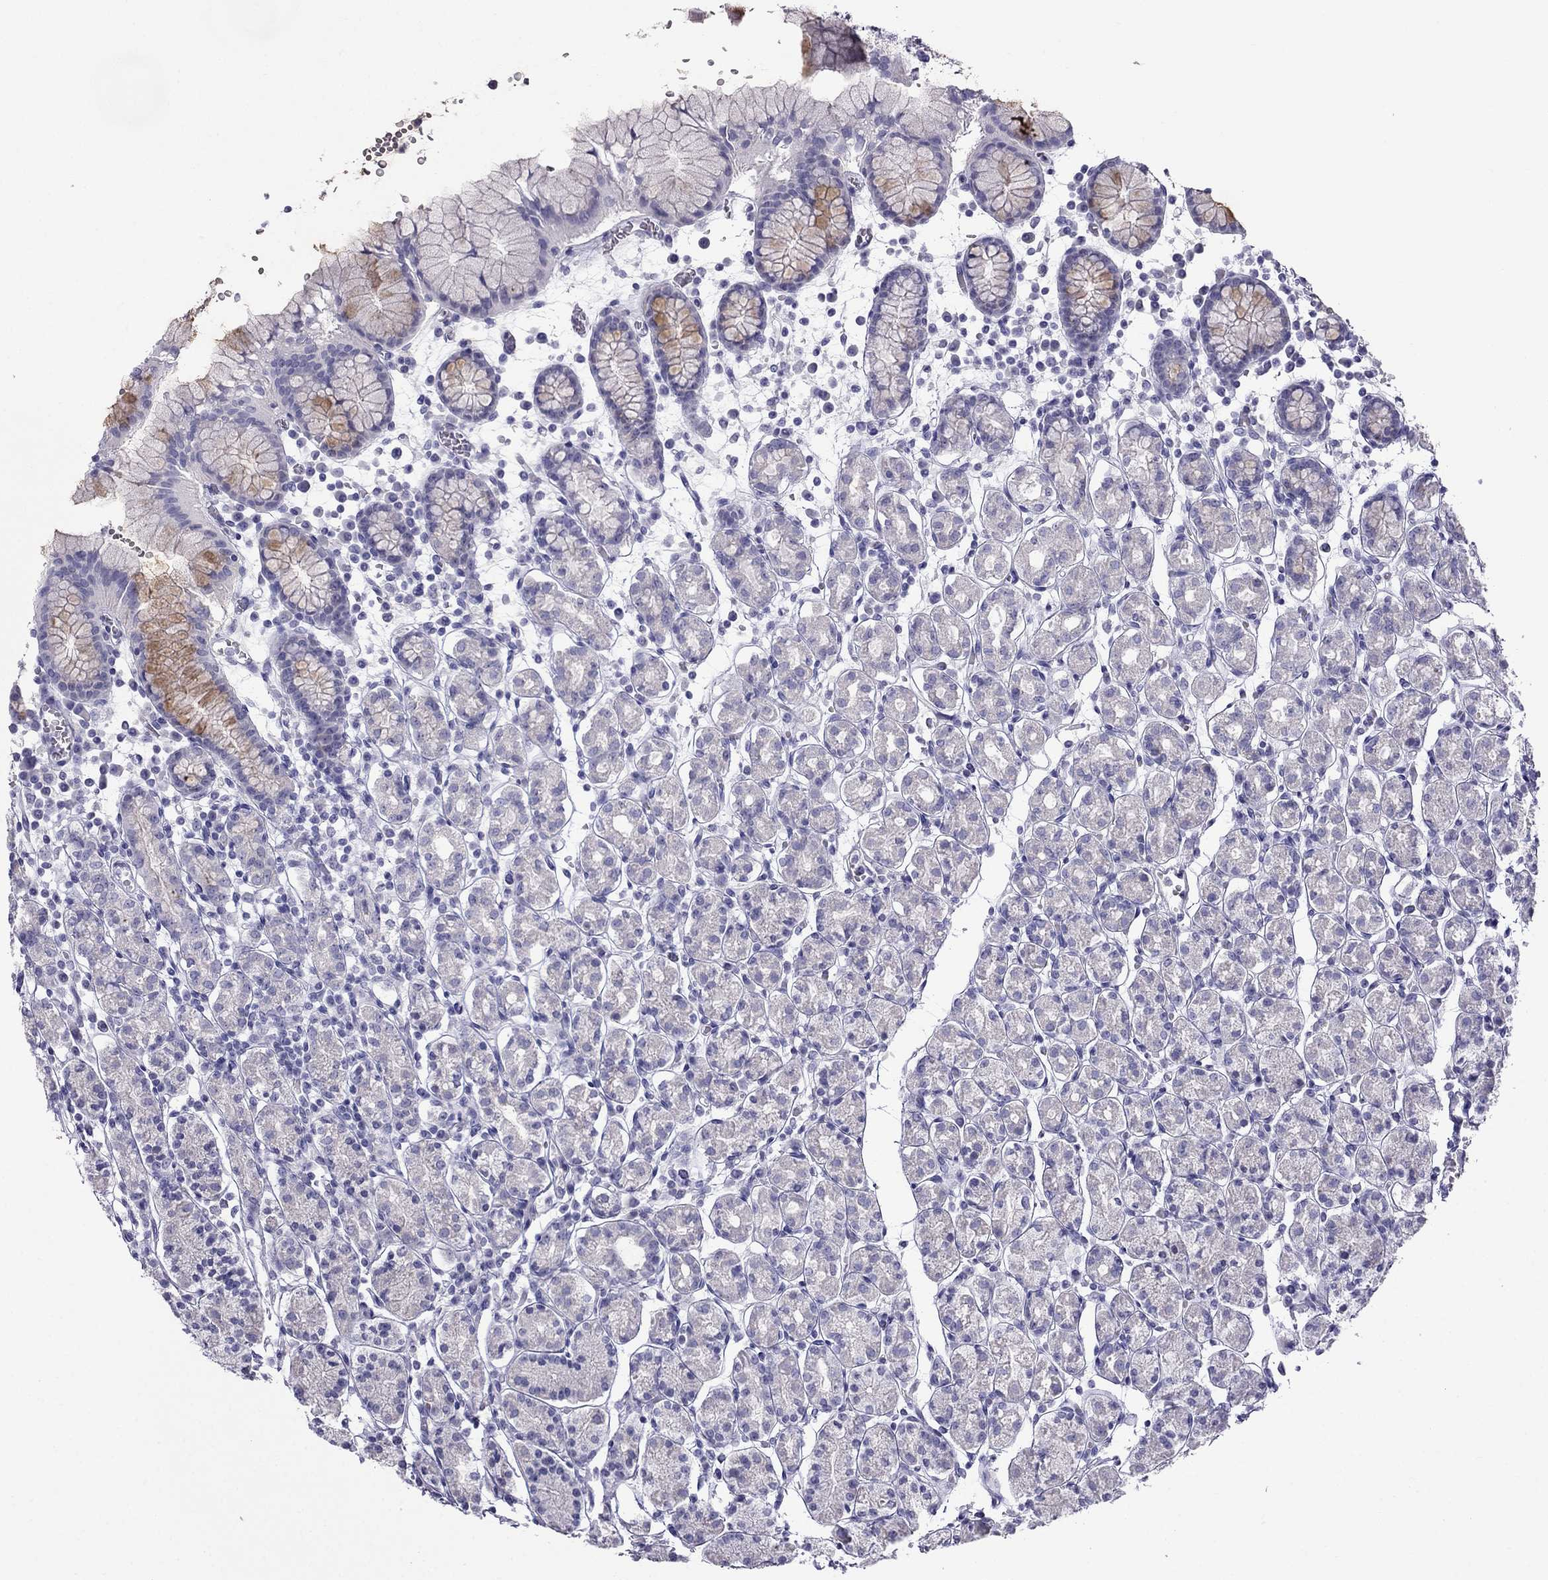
{"staining": {"intensity": "negative", "quantity": "none", "location": "none"}, "tissue": "stomach", "cell_type": "Glandular cells", "image_type": "normal", "snomed": [{"axis": "morphology", "description": "Normal tissue, NOS"}, {"axis": "topography", "description": "Stomach, upper"}, {"axis": "topography", "description": "Stomach"}], "caption": "Immunohistochemistry histopathology image of benign human stomach stained for a protein (brown), which exhibits no staining in glandular cells.", "gene": "ERC2", "patient": {"sex": "male", "age": 62}}